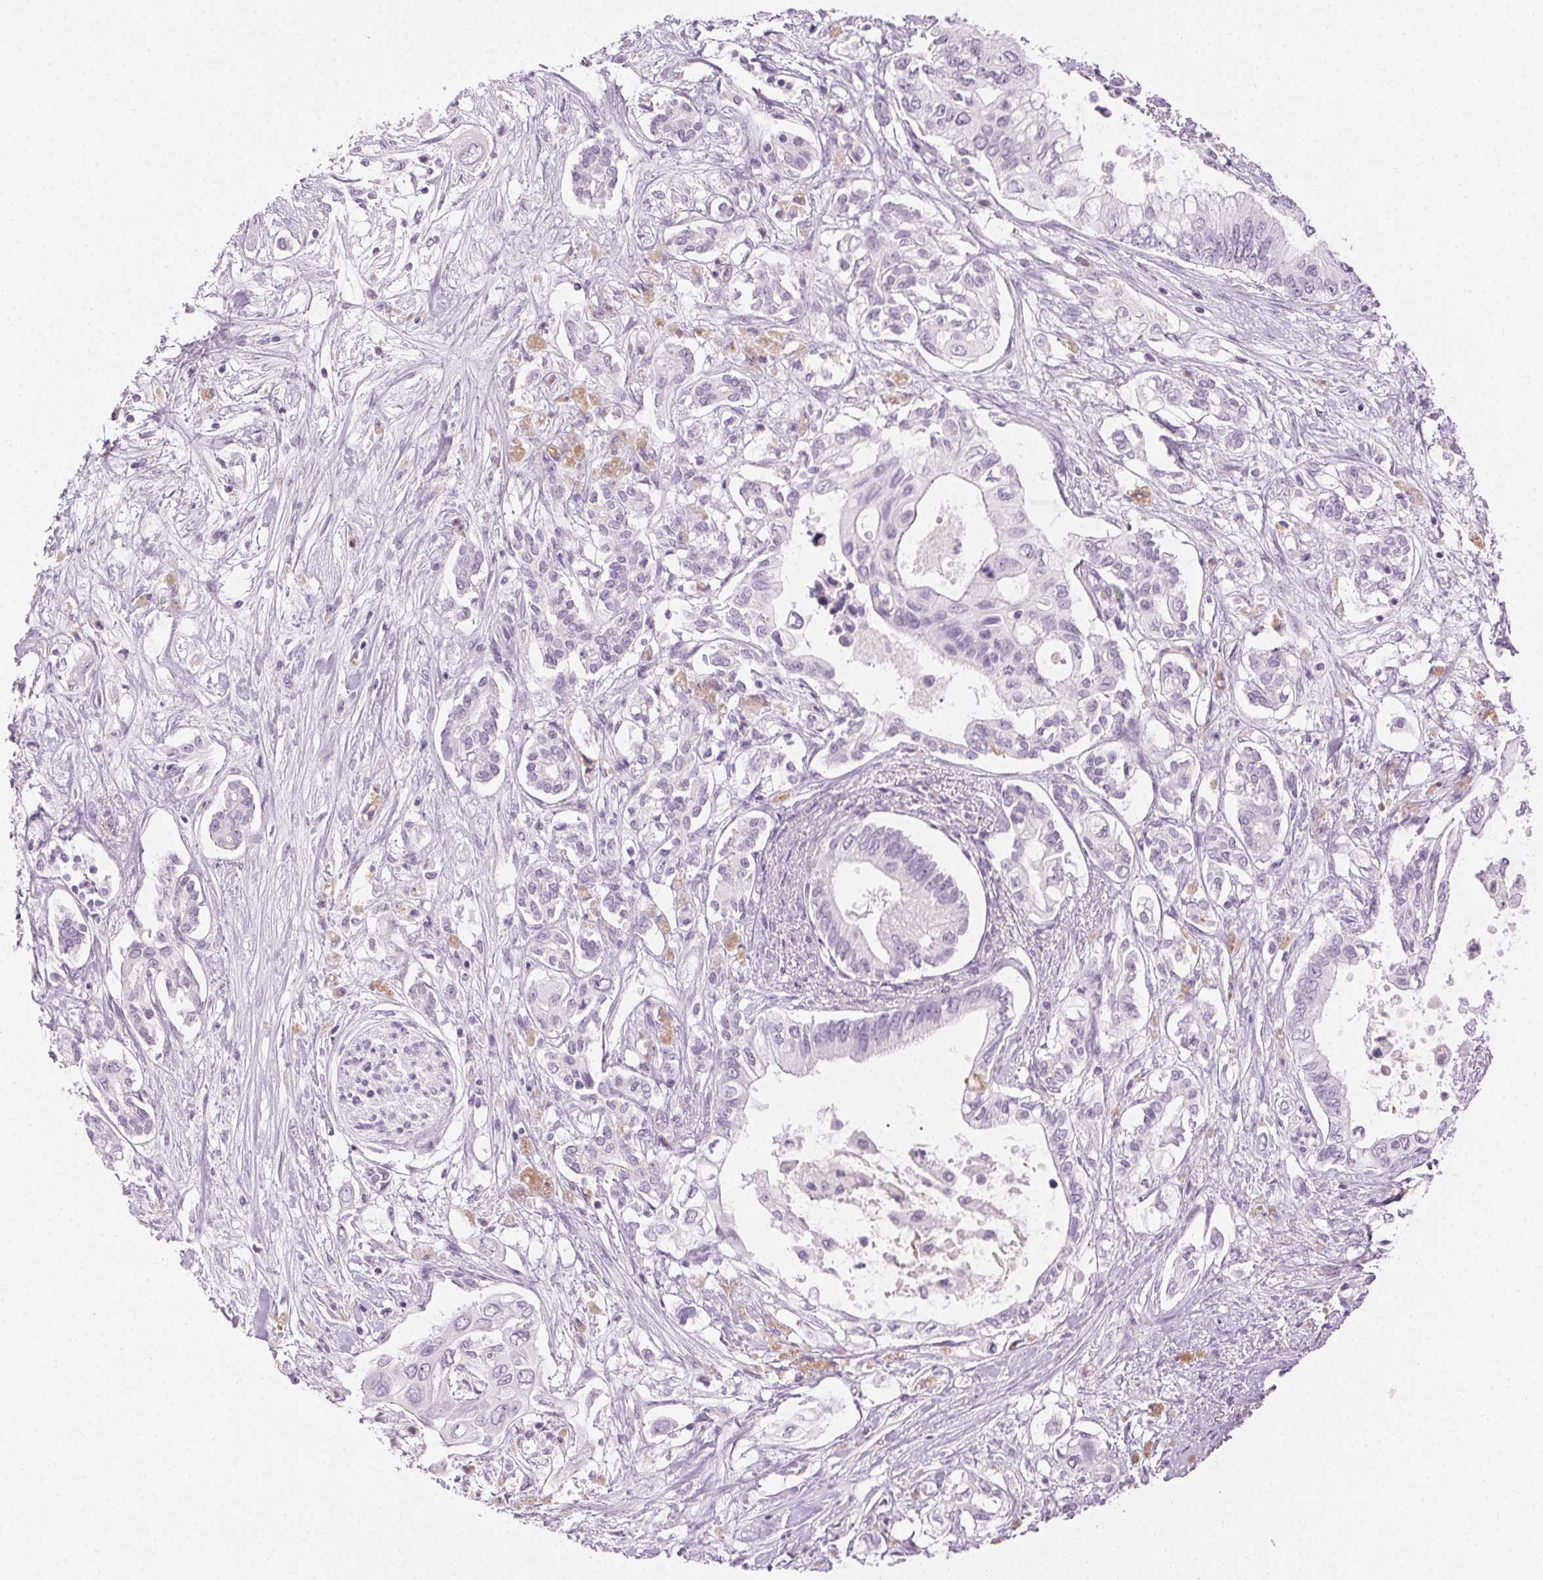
{"staining": {"intensity": "negative", "quantity": "none", "location": "none"}, "tissue": "pancreatic cancer", "cell_type": "Tumor cells", "image_type": "cancer", "snomed": [{"axis": "morphology", "description": "Adenocarcinoma, NOS"}, {"axis": "topography", "description": "Pancreas"}], "caption": "Immunohistochemical staining of human adenocarcinoma (pancreatic) exhibits no significant expression in tumor cells. (DAB IHC, high magnification).", "gene": "AIF1L", "patient": {"sex": "female", "age": 63}}